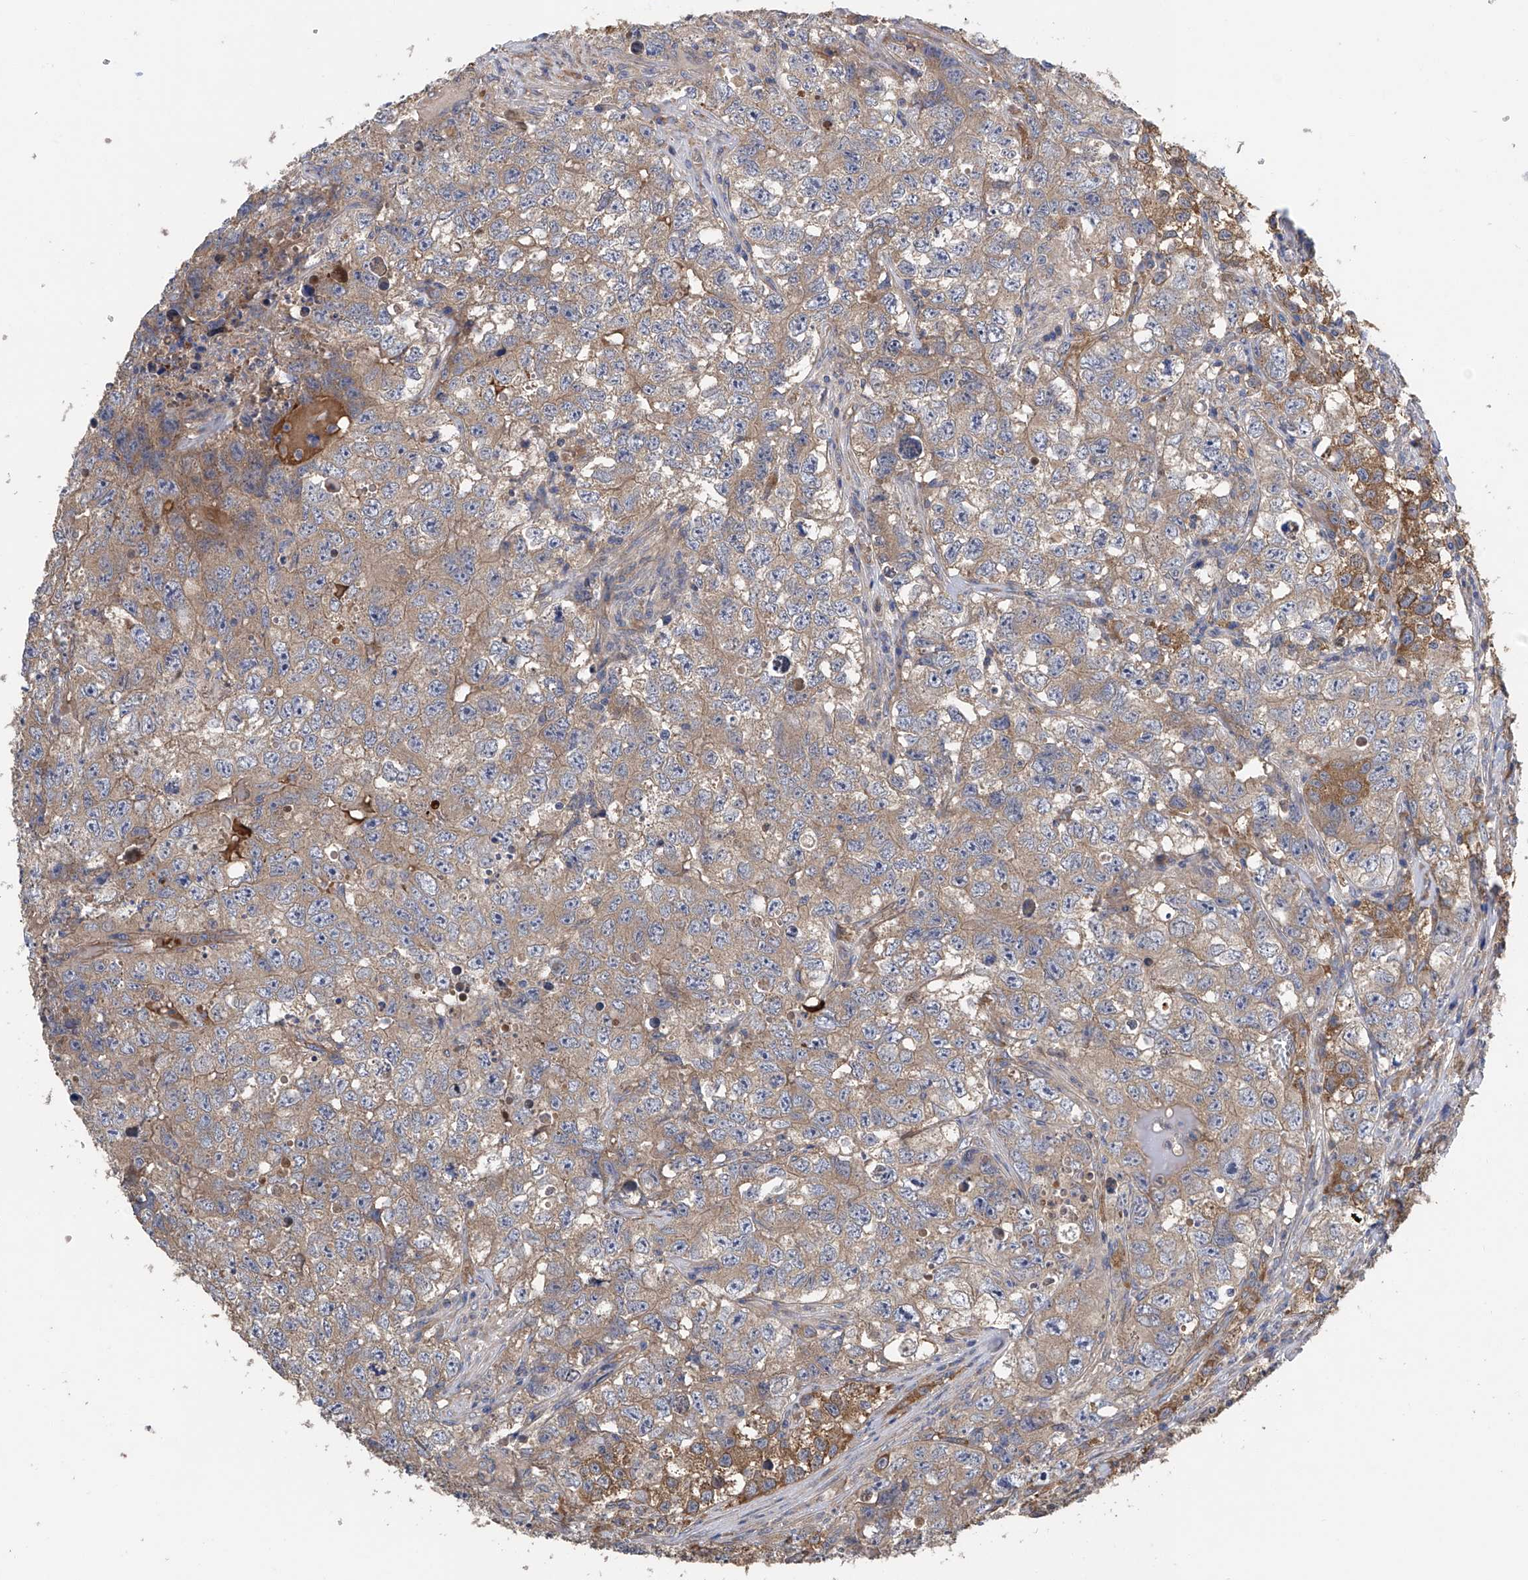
{"staining": {"intensity": "moderate", "quantity": "25%-75%", "location": "cytoplasmic/membranous"}, "tissue": "testis cancer", "cell_type": "Tumor cells", "image_type": "cancer", "snomed": [{"axis": "morphology", "description": "Seminoma, NOS"}, {"axis": "morphology", "description": "Carcinoma, Embryonal, NOS"}, {"axis": "topography", "description": "Testis"}], "caption": "Human testis embryonal carcinoma stained with a protein marker displays moderate staining in tumor cells.", "gene": "PTK2", "patient": {"sex": "male", "age": 43}}